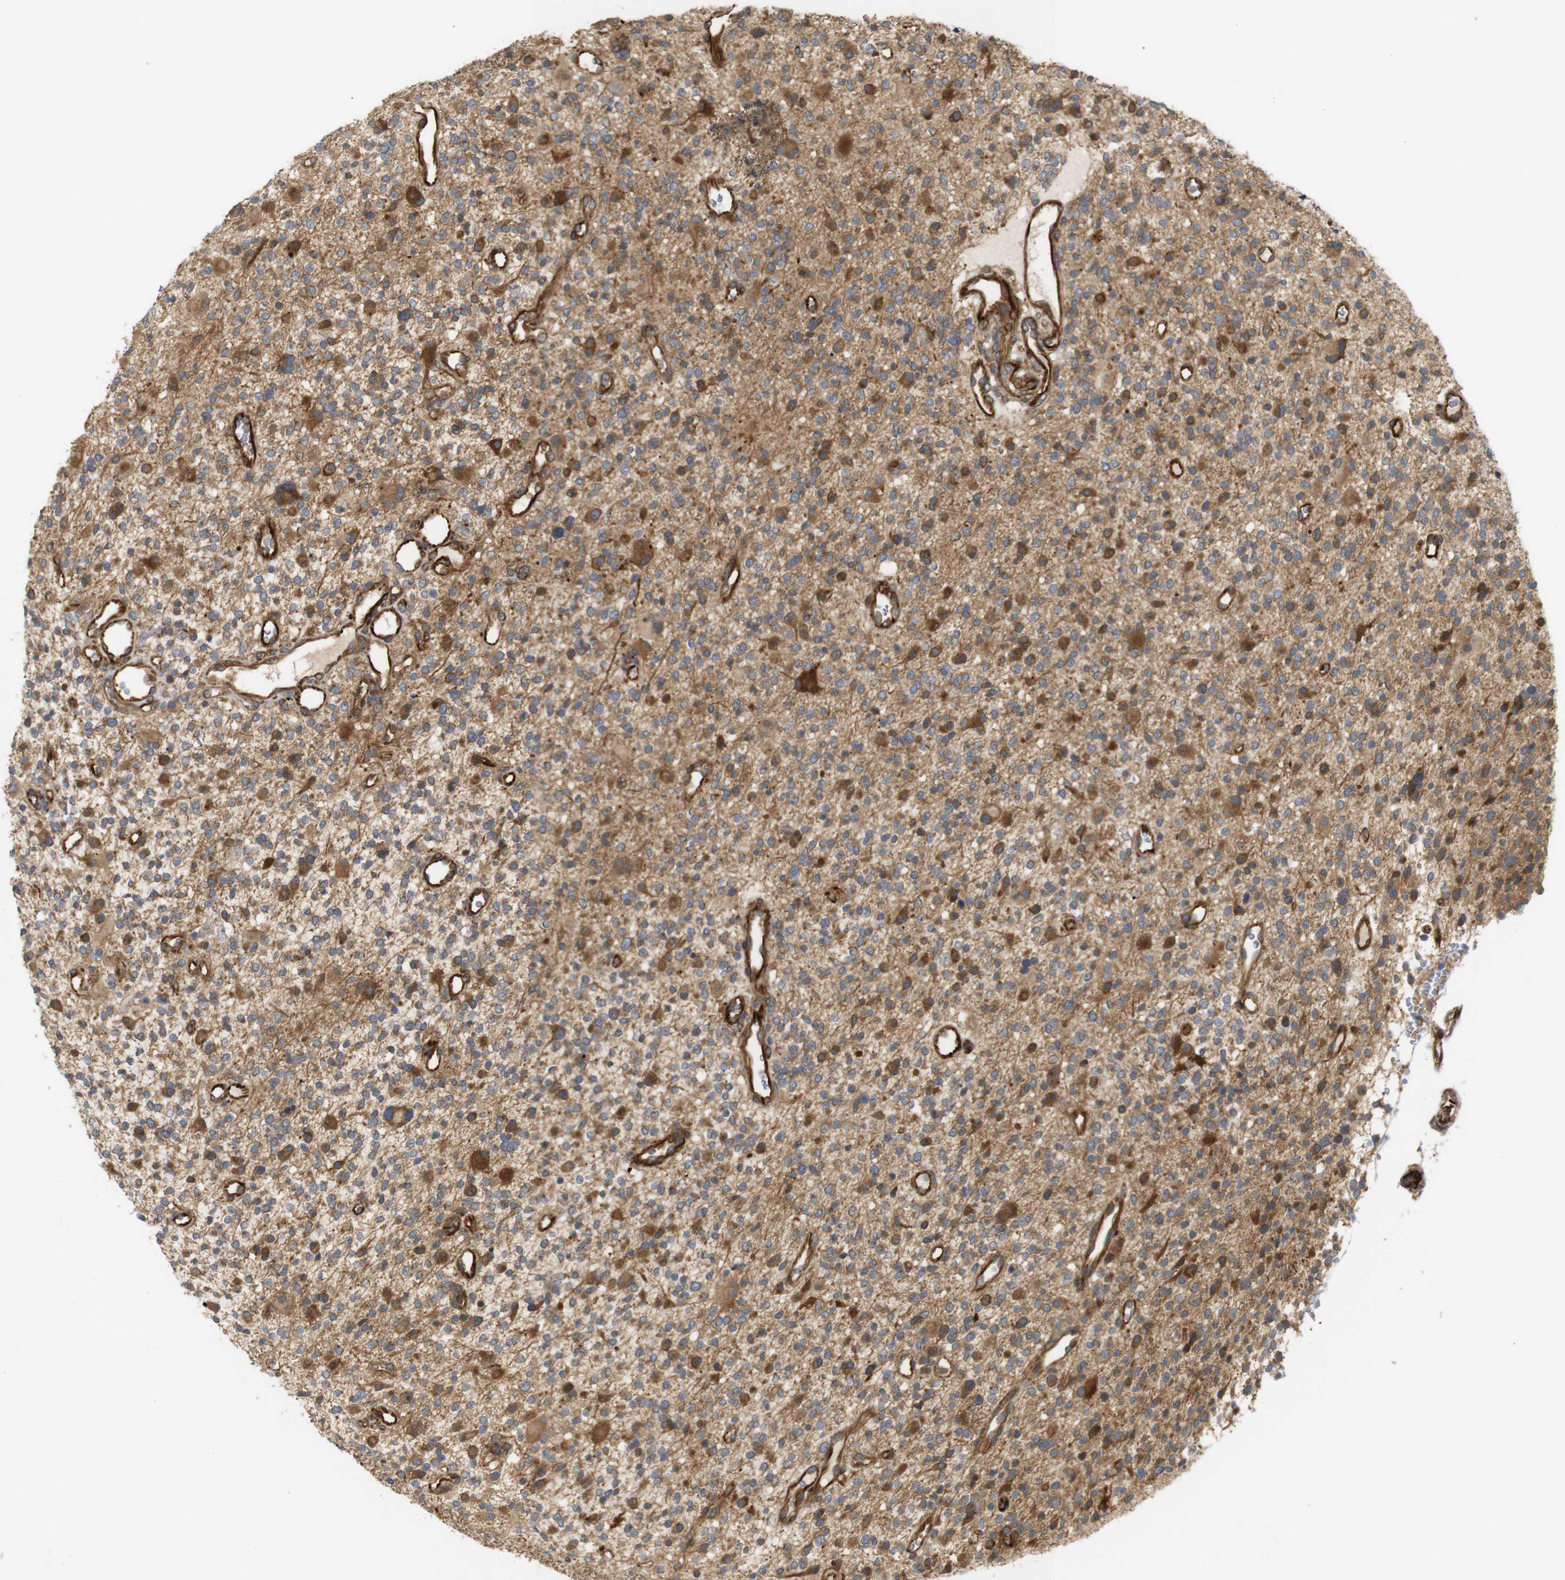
{"staining": {"intensity": "strong", "quantity": ">75%", "location": "cytoplasmic/membranous"}, "tissue": "glioma", "cell_type": "Tumor cells", "image_type": "cancer", "snomed": [{"axis": "morphology", "description": "Glioma, malignant, High grade"}, {"axis": "topography", "description": "Brain"}], "caption": "Glioma stained with a protein marker displays strong staining in tumor cells.", "gene": "RPTOR", "patient": {"sex": "male", "age": 48}}